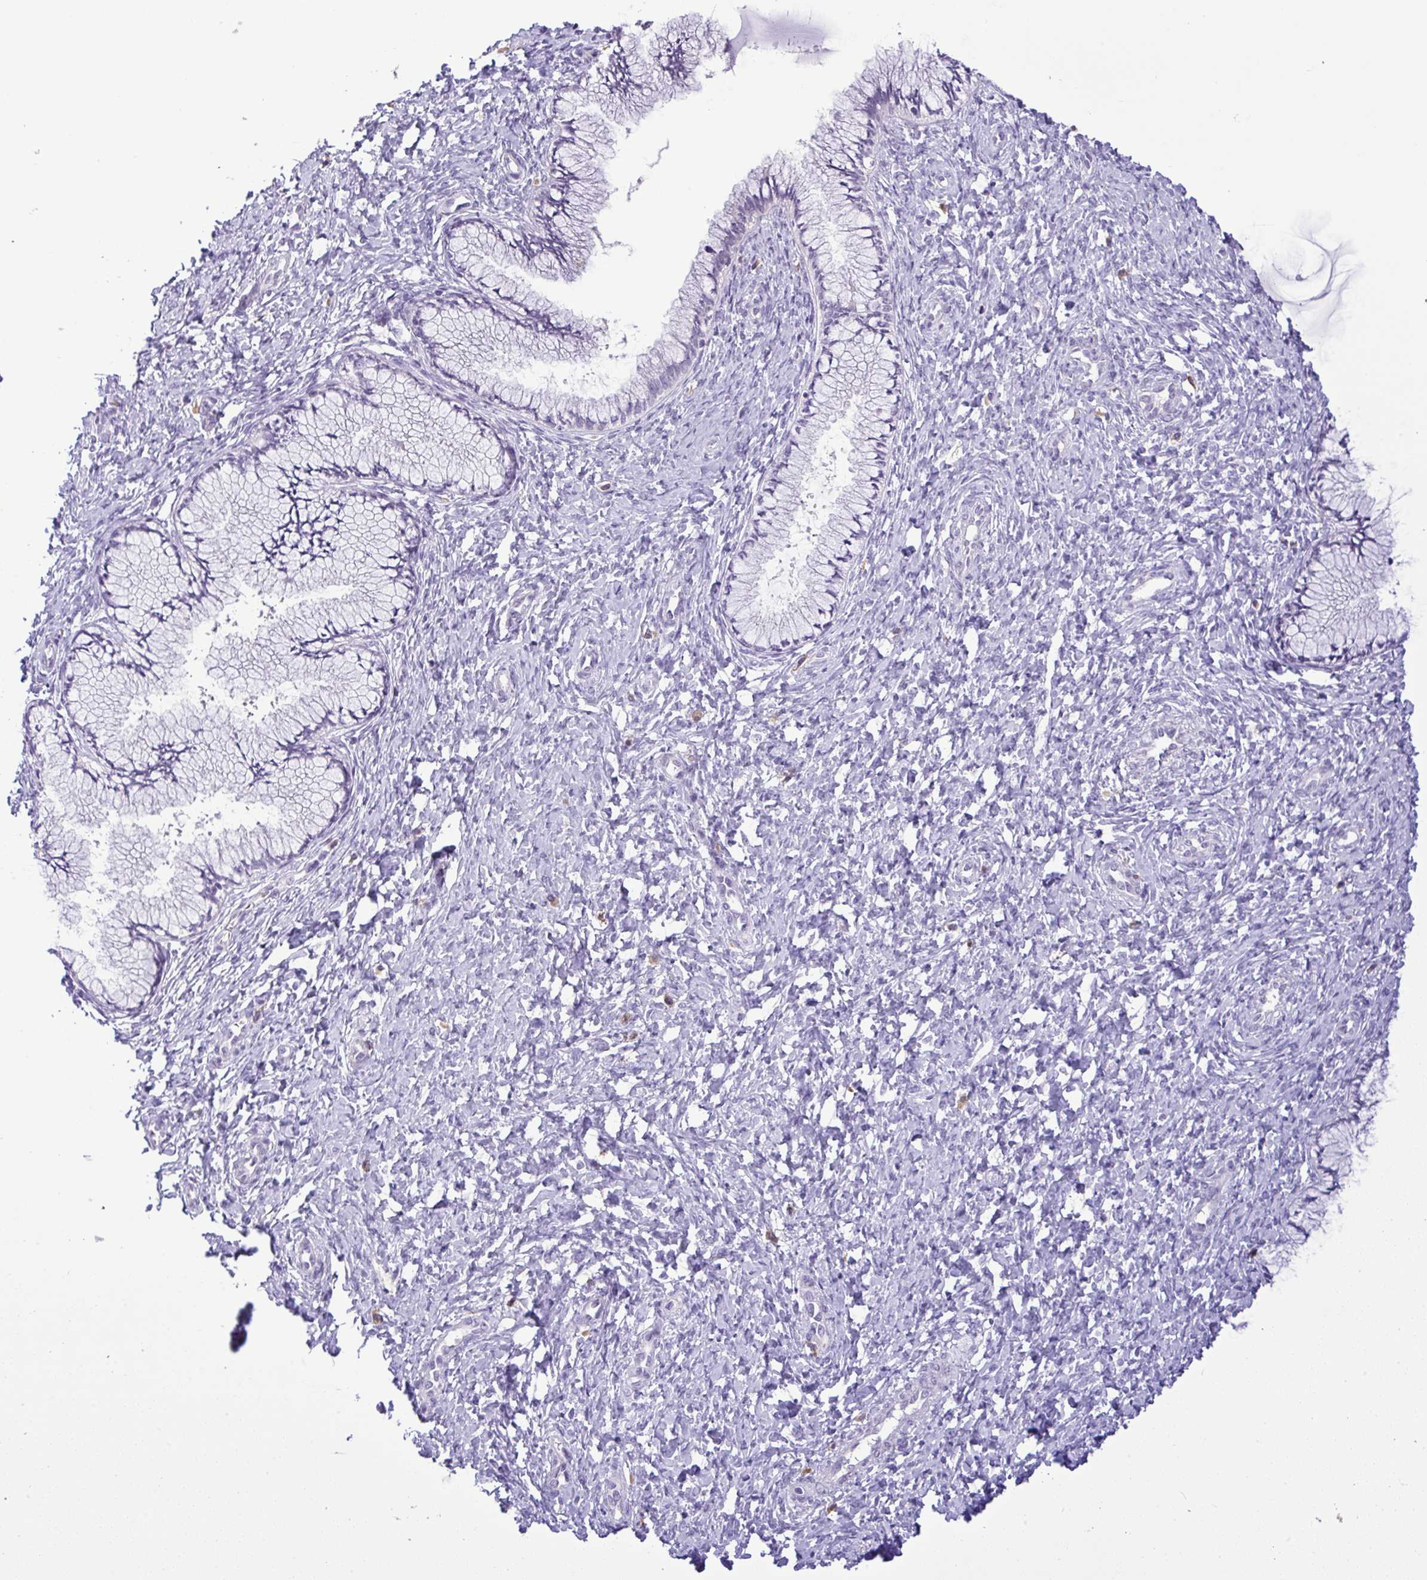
{"staining": {"intensity": "negative", "quantity": "none", "location": "none"}, "tissue": "cervix", "cell_type": "Glandular cells", "image_type": "normal", "snomed": [{"axis": "morphology", "description": "Normal tissue, NOS"}, {"axis": "topography", "description": "Cervix"}], "caption": "DAB (3,3'-diaminobenzidine) immunohistochemical staining of benign human cervix displays no significant positivity in glandular cells.", "gene": "YBX2", "patient": {"sex": "female", "age": 37}}